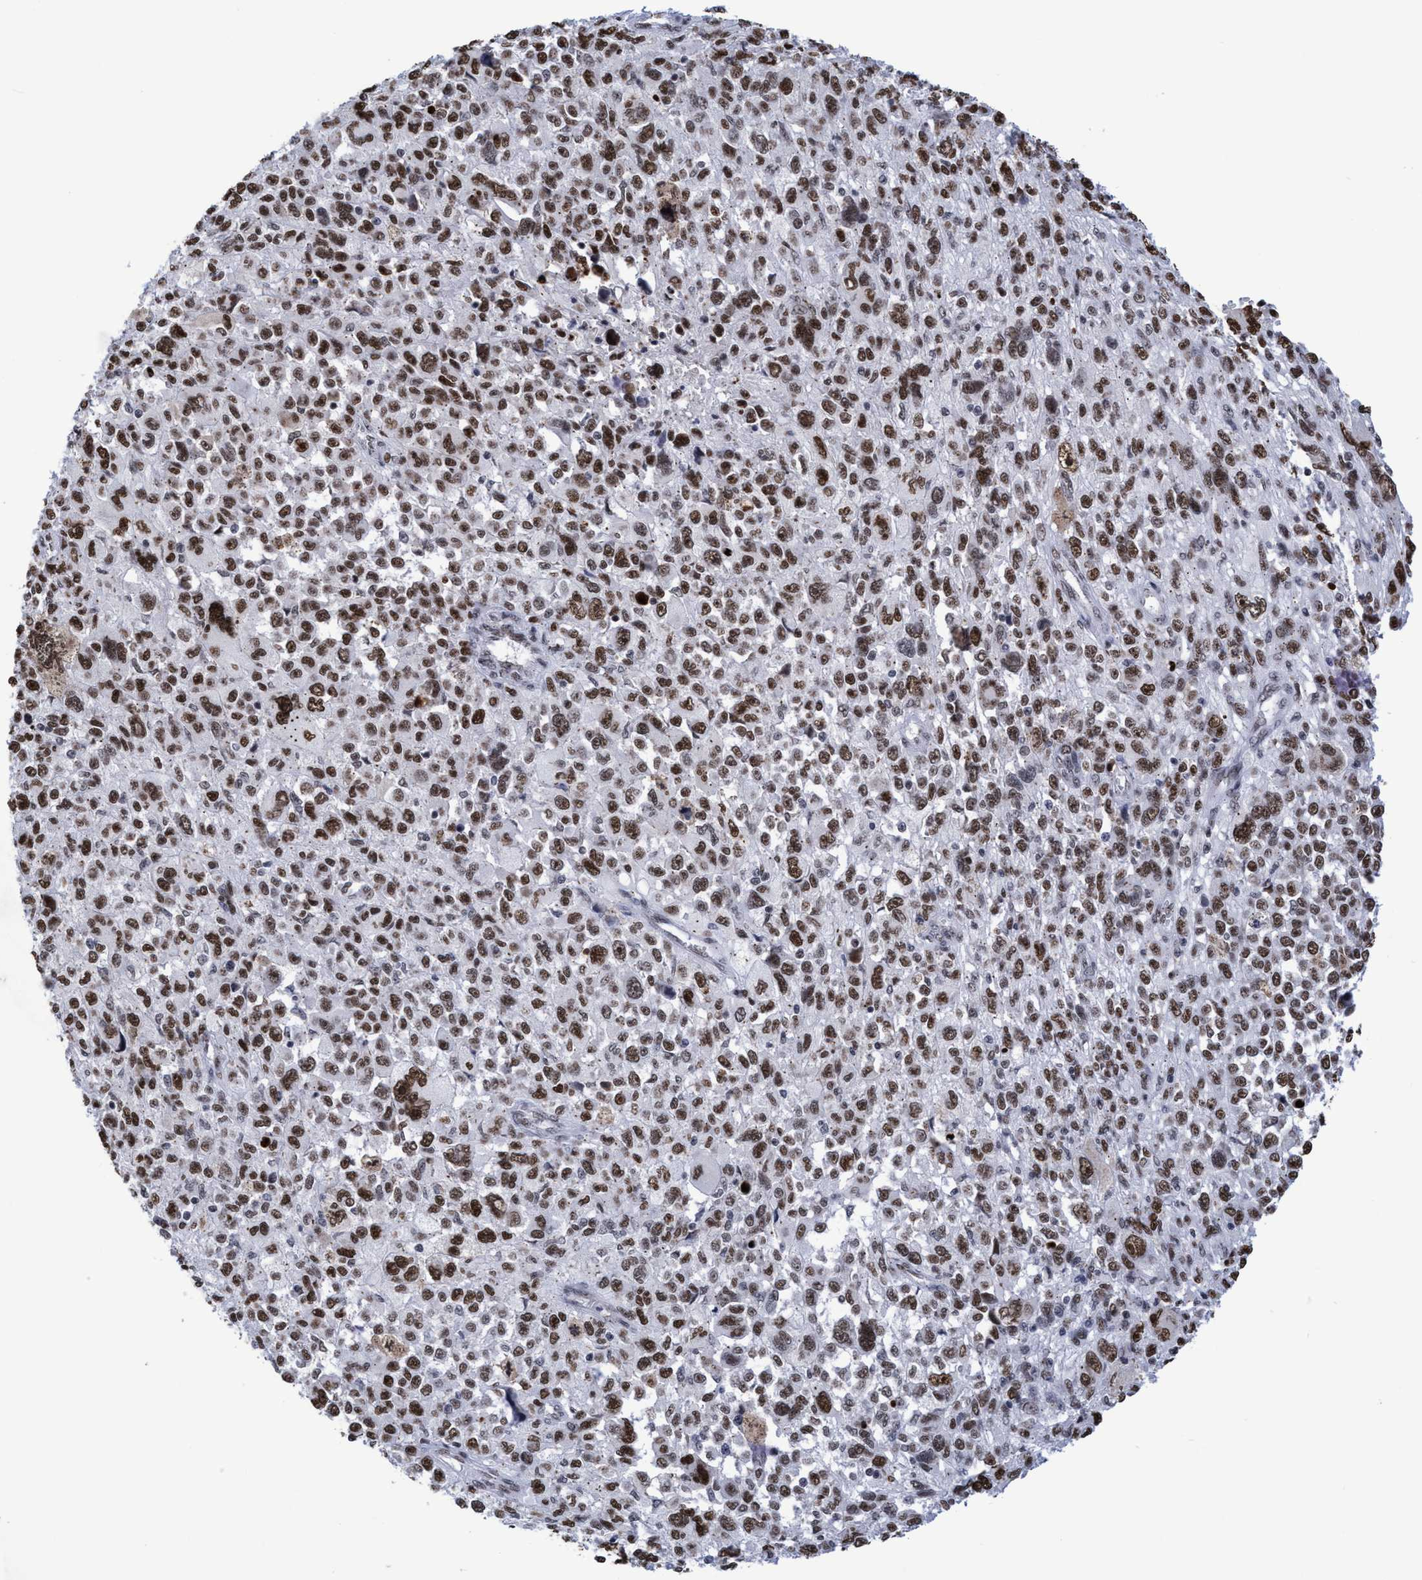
{"staining": {"intensity": "moderate", "quantity": ">75%", "location": "nuclear"}, "tissue": "melanoma", "cell_type": "Tumor cells", "image_type": "cancer", "snomed": [{"axis": "morphology", "description": "Malignant melanoma, NOS"}, {"axis": "topography", "description": "Skin"}], "caption": "Immunohistochemistry (IHC) histopathology image of human melanoma stained for a protein (brown), which shows medium levels of moderate nuclear expression in approximately >75% of tumor cells.", "gene": "EFCAB10", "patient": {"sex": "female", "age": 55}}